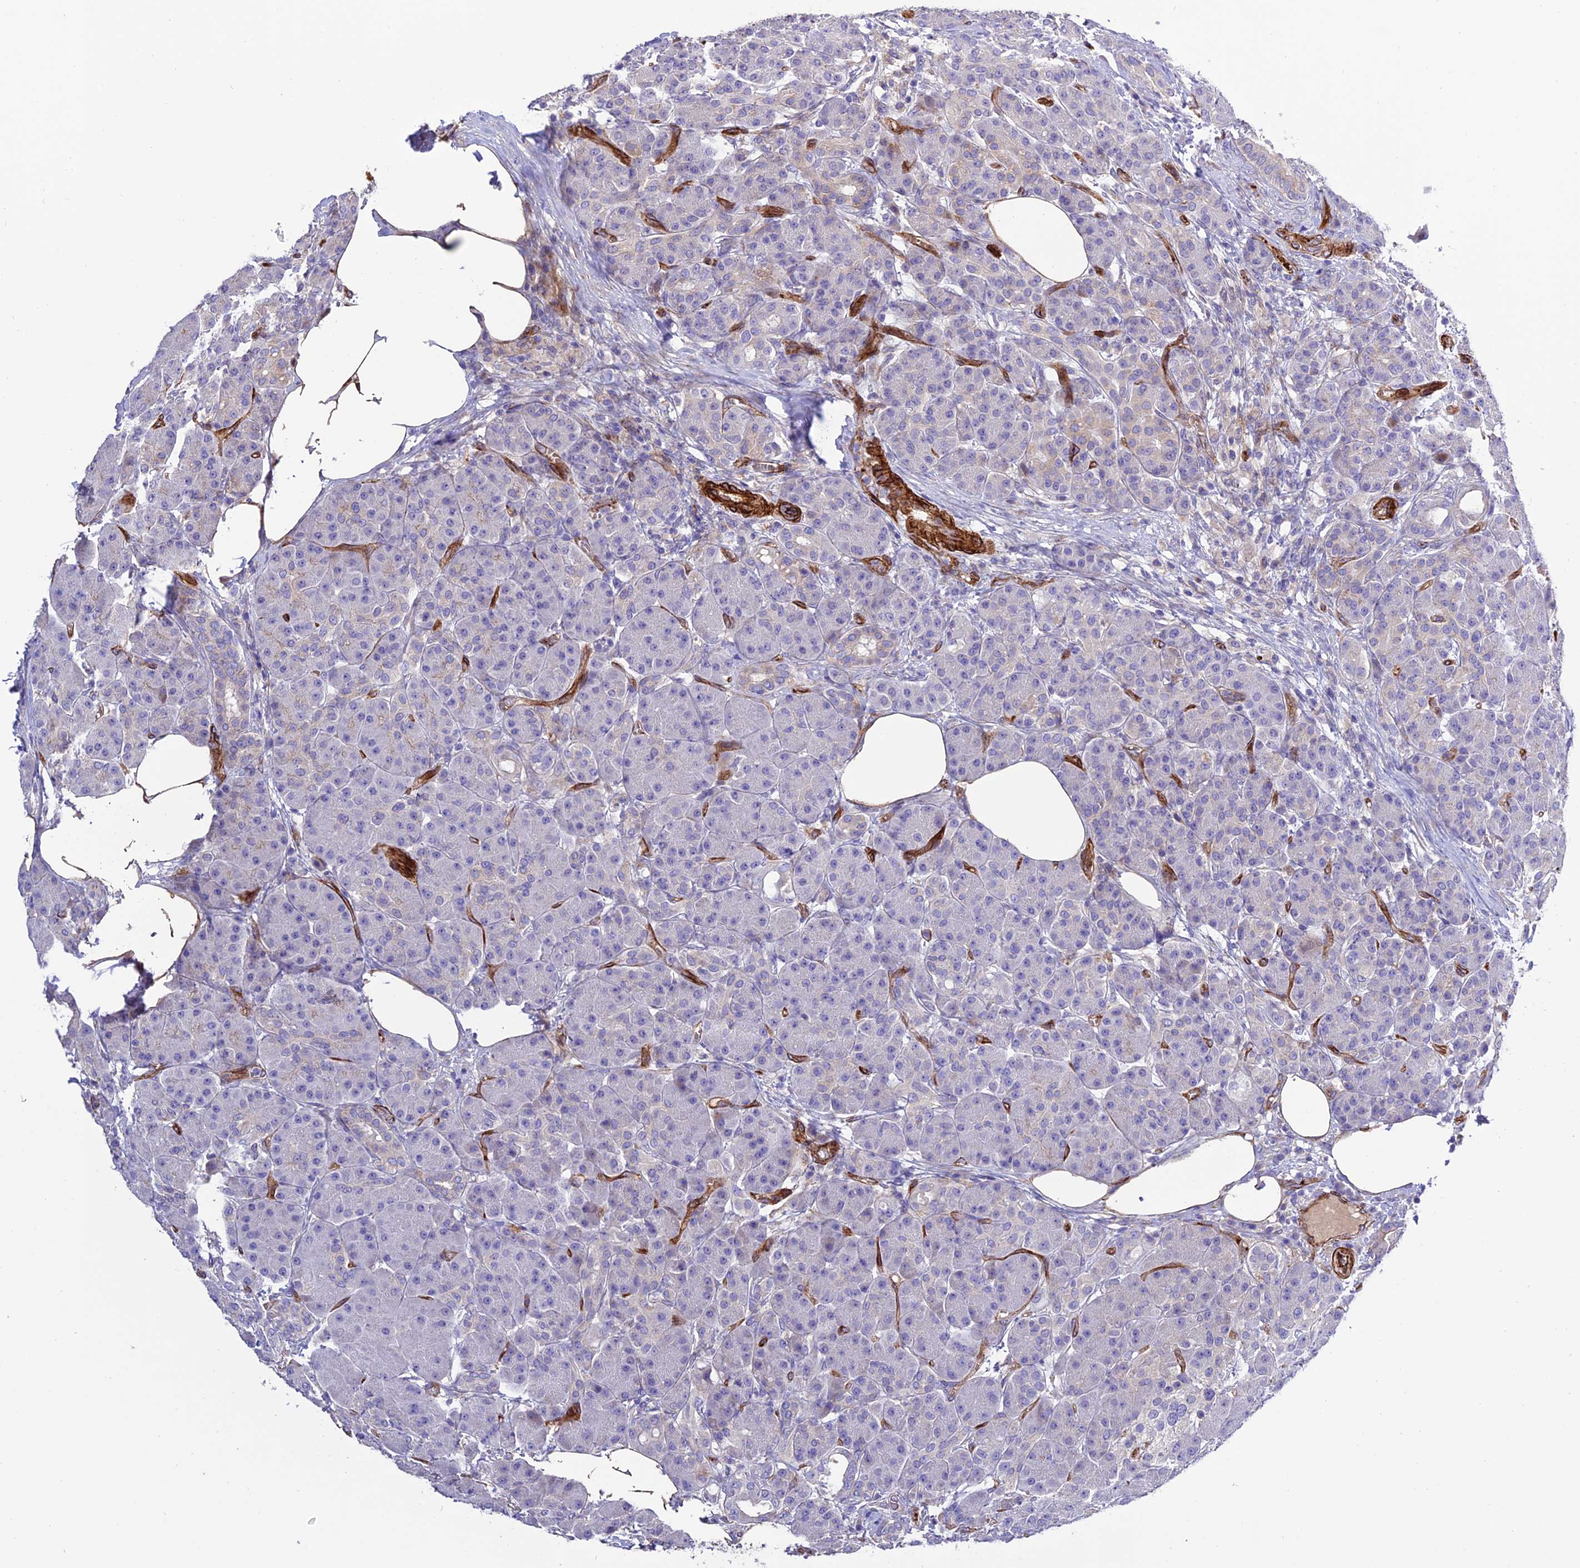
{"staining": {"intensity": "negative", "quantity": "none", "location": "none"}, "tissue": "pancreas", "cell_type": "Exocrine glandular cells", "image_type": "normal", "snomed": [{"axis": "morphology", "description": "Normal tissue, NOS"}, {"axis": "topography", "description": "Pancreas"}], "caption": "This is a image of immunohistochemistry staining of normal pancreas, which shows no staining in exocrine glandular cells.", "gene": "REX1BD", "patient": {"sex": "male", "age": 63}}